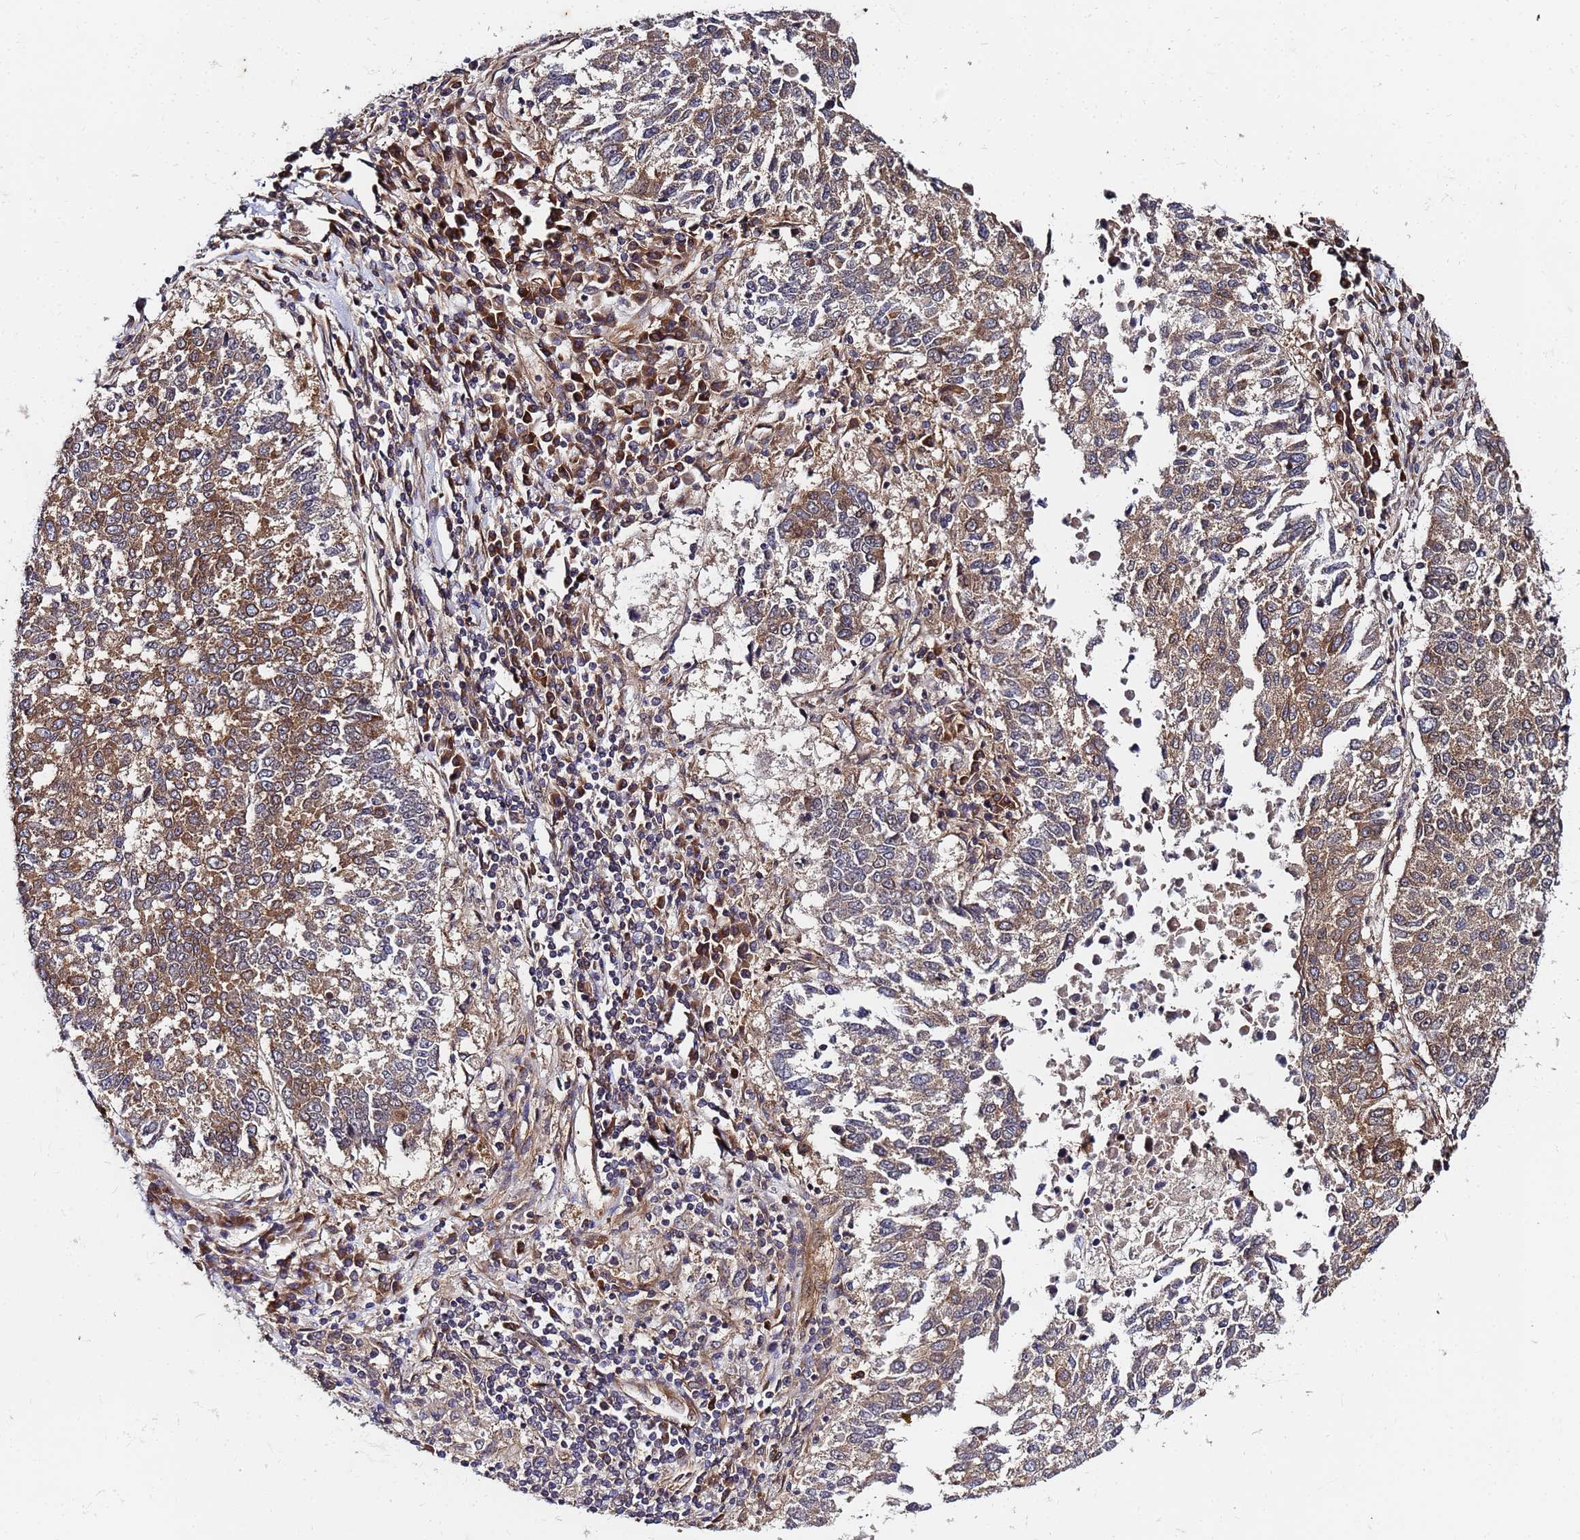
{"staining": {"intensity": "moderate", "quantity": "25%-75%", "location": "cytoplasmic/membranous"}, "tissue": "lung cancer", "cell_type": "Tumor cells", "image_type": "cancer", "snomed": [{"axis": "morphology", "description": "Squamous cell carcinoma, NOS"}, {"axis": "topography", "description": "Lung"}], "caption": "Lung cancer stained for a protein displays moderate cytoplasmic/membranous positivity in tumor cells. (Stains: DAB in brown, nuclei in blue, Microscopy: brightfield microscopy at high magnification).", "gene": "UNC93B1", "patient": {"sex": "male", "age": 73}}